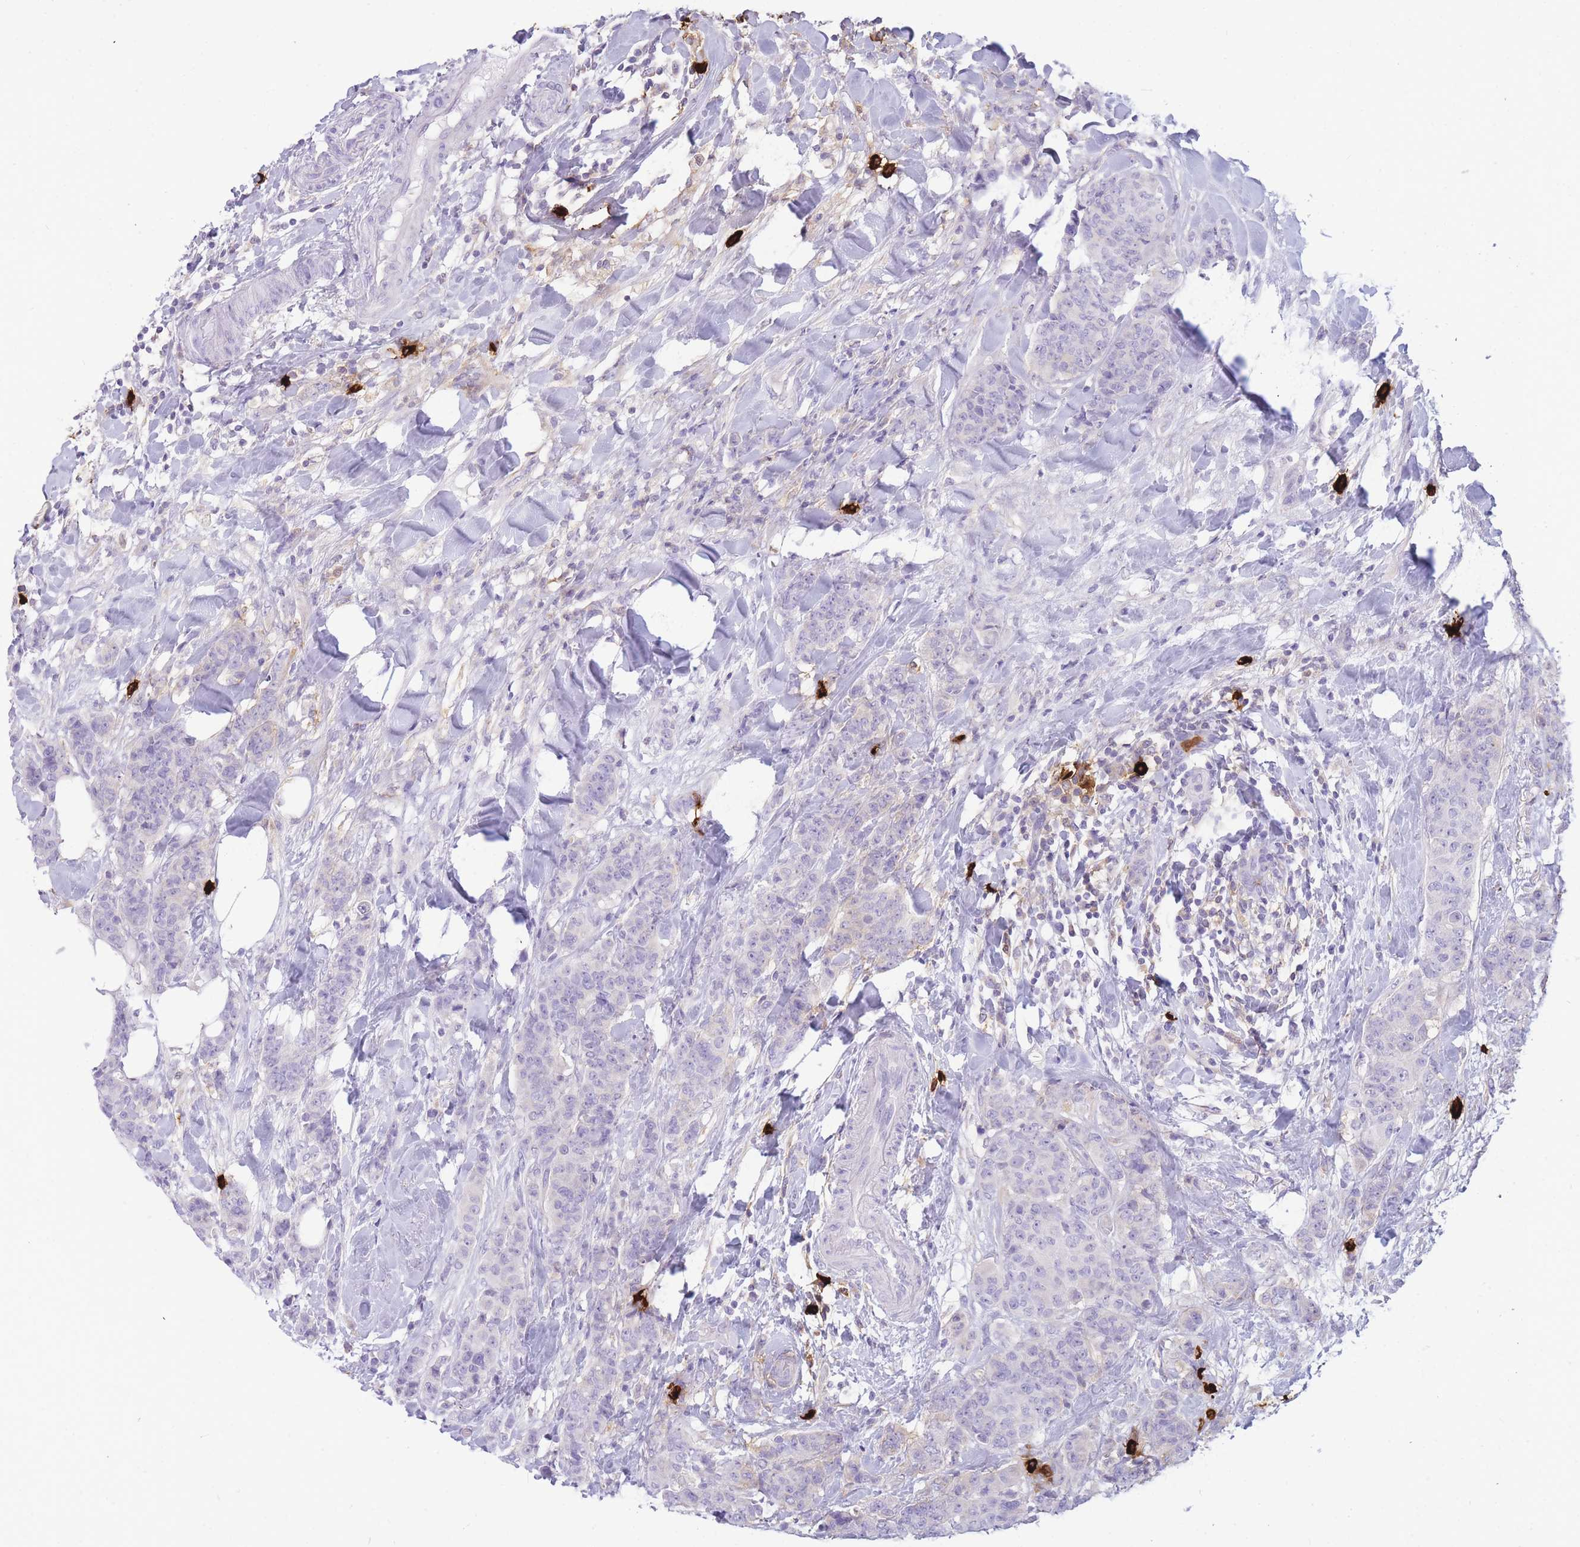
{"staining": {"intensity": "negative", "quantity": "none", "location": "none"}, "tissue": "breast cancer", "cell_type": "Tumor cells", "image_type": "cancer", "snomed": [{"axis": "morphology", "description": "Duct carcinoma"}, {"axis": "topography", "description": "Breast"}], "caption": "Immunohistochemistry of human breast cancer displays no expression in tumor cells. (Stains: DAB (3,3'-diaminobenzidine) IHC with hematoxylin counter stain, Microscopy: brightfield microscopy at high magnification).", "gene": "TPSAB1", "patient": {"sex": "female", "age": 40}}